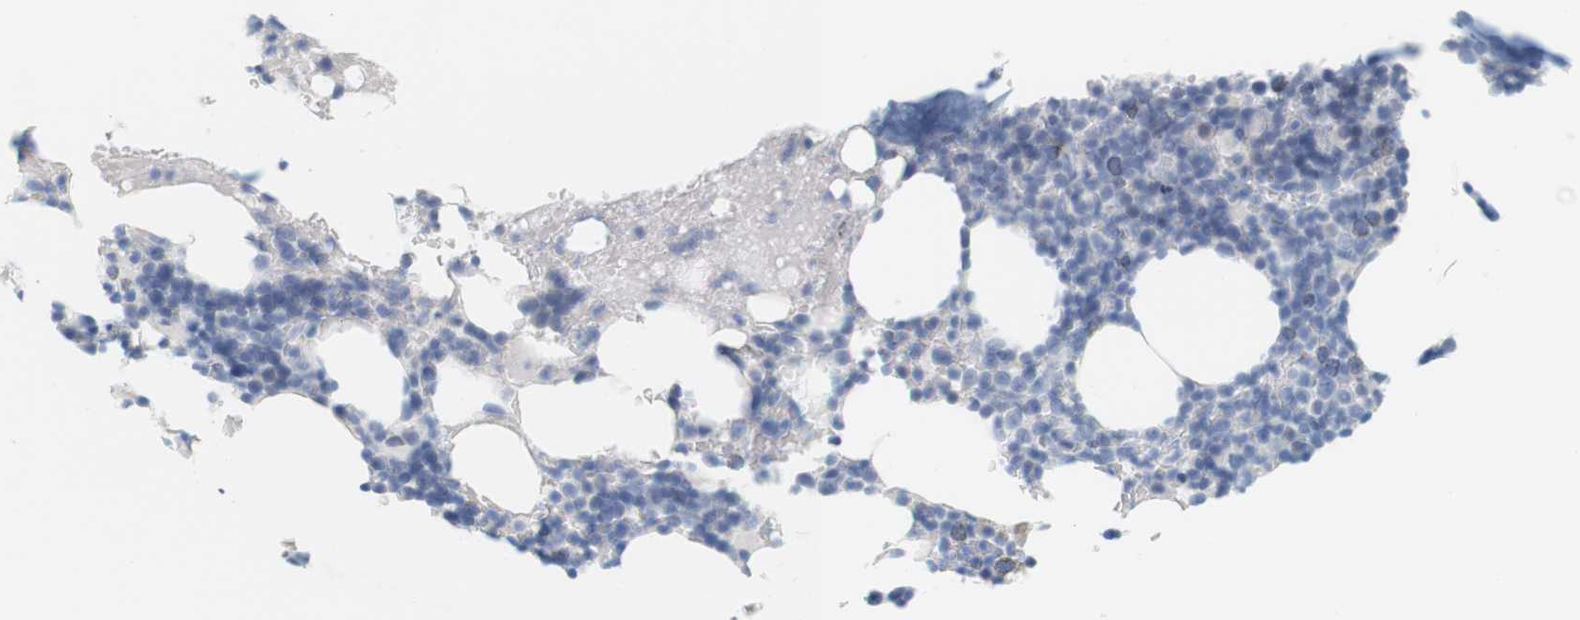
{"staining": {"intensity": "negative", "quantity": "none", "location": "none"}, "tissue": "bone marrow", "cell_type": "Hematopoietic cells", "image_type": "normal", "snomed": [{"axis": "morphology", "description": "Normal tissue, NOS"}, {"axis": "topography", "description": "Bone marrow"}], "caption": "This is an immunohistochemistry image of unremarkable bone marrow. There is no expression in hematopoietic cells.", "gene": "OPRM1", "patient": {"sex": "female", "age": 66}}